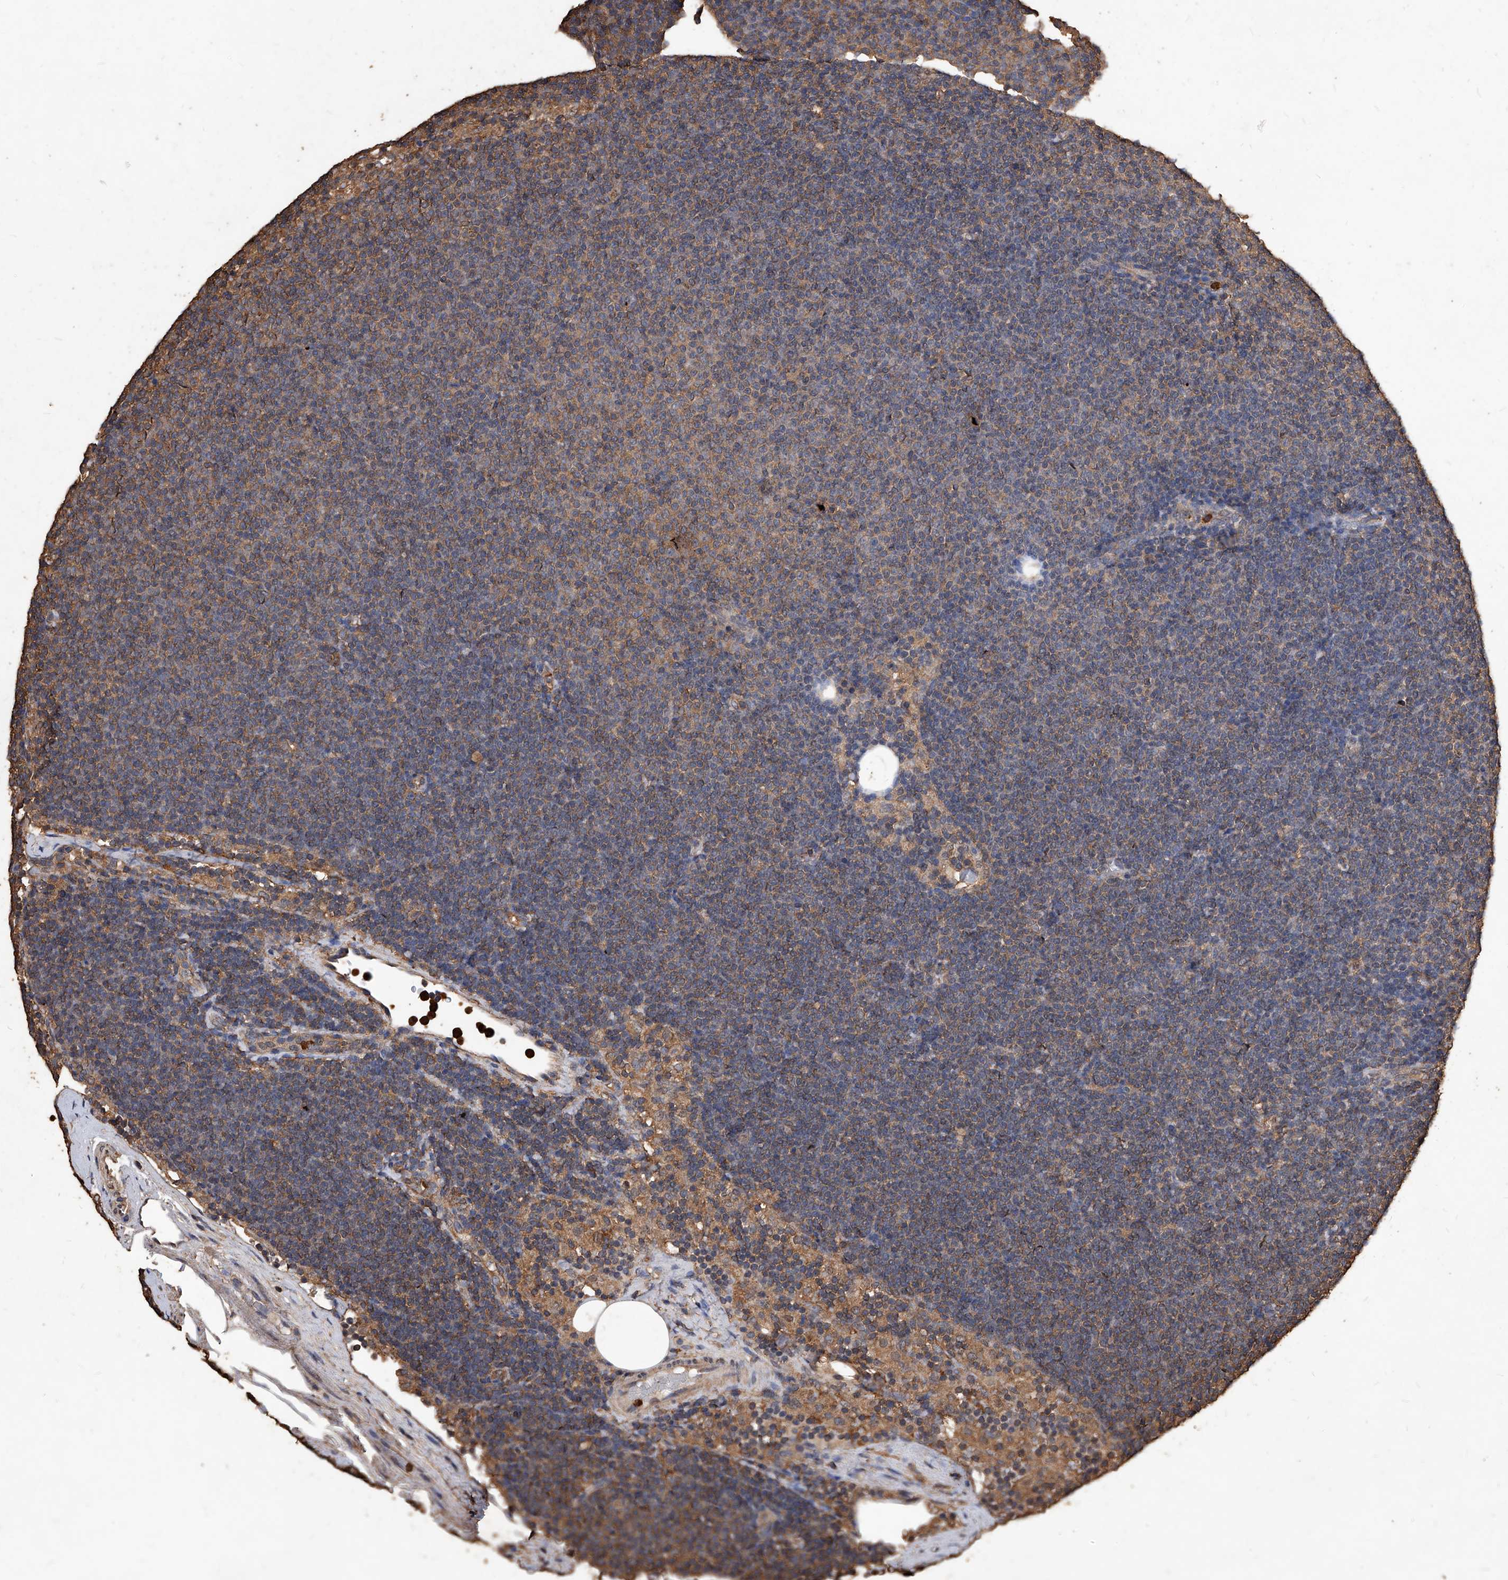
{"staining": {"intensity": "moderate", "quantity": "25%-75%", "location": "cytoplasmic/membranous"}, "tissue": "lymphoma", "cell_type": "Tumor cells", "image_type": "cancer", "snomed": [{"axis": "morphology", "description": "Malignant lymphoma, non-Hodgkin's type, Low grade"}, {"axis": "topography", "description": "Lymph node"}], "caption": "DAB immunohistochemical staining of human lymphoma displays moderate cytoplasmic/membranous protein positivity in approximately 25%-75% of tumor cells. The staining was performed using DAB, with brown indicating positive protein expression. Nuclei are stained blue with hematoxylin.", "gene": "UCP2", "patient": {"sex": "female", "age": 53}}